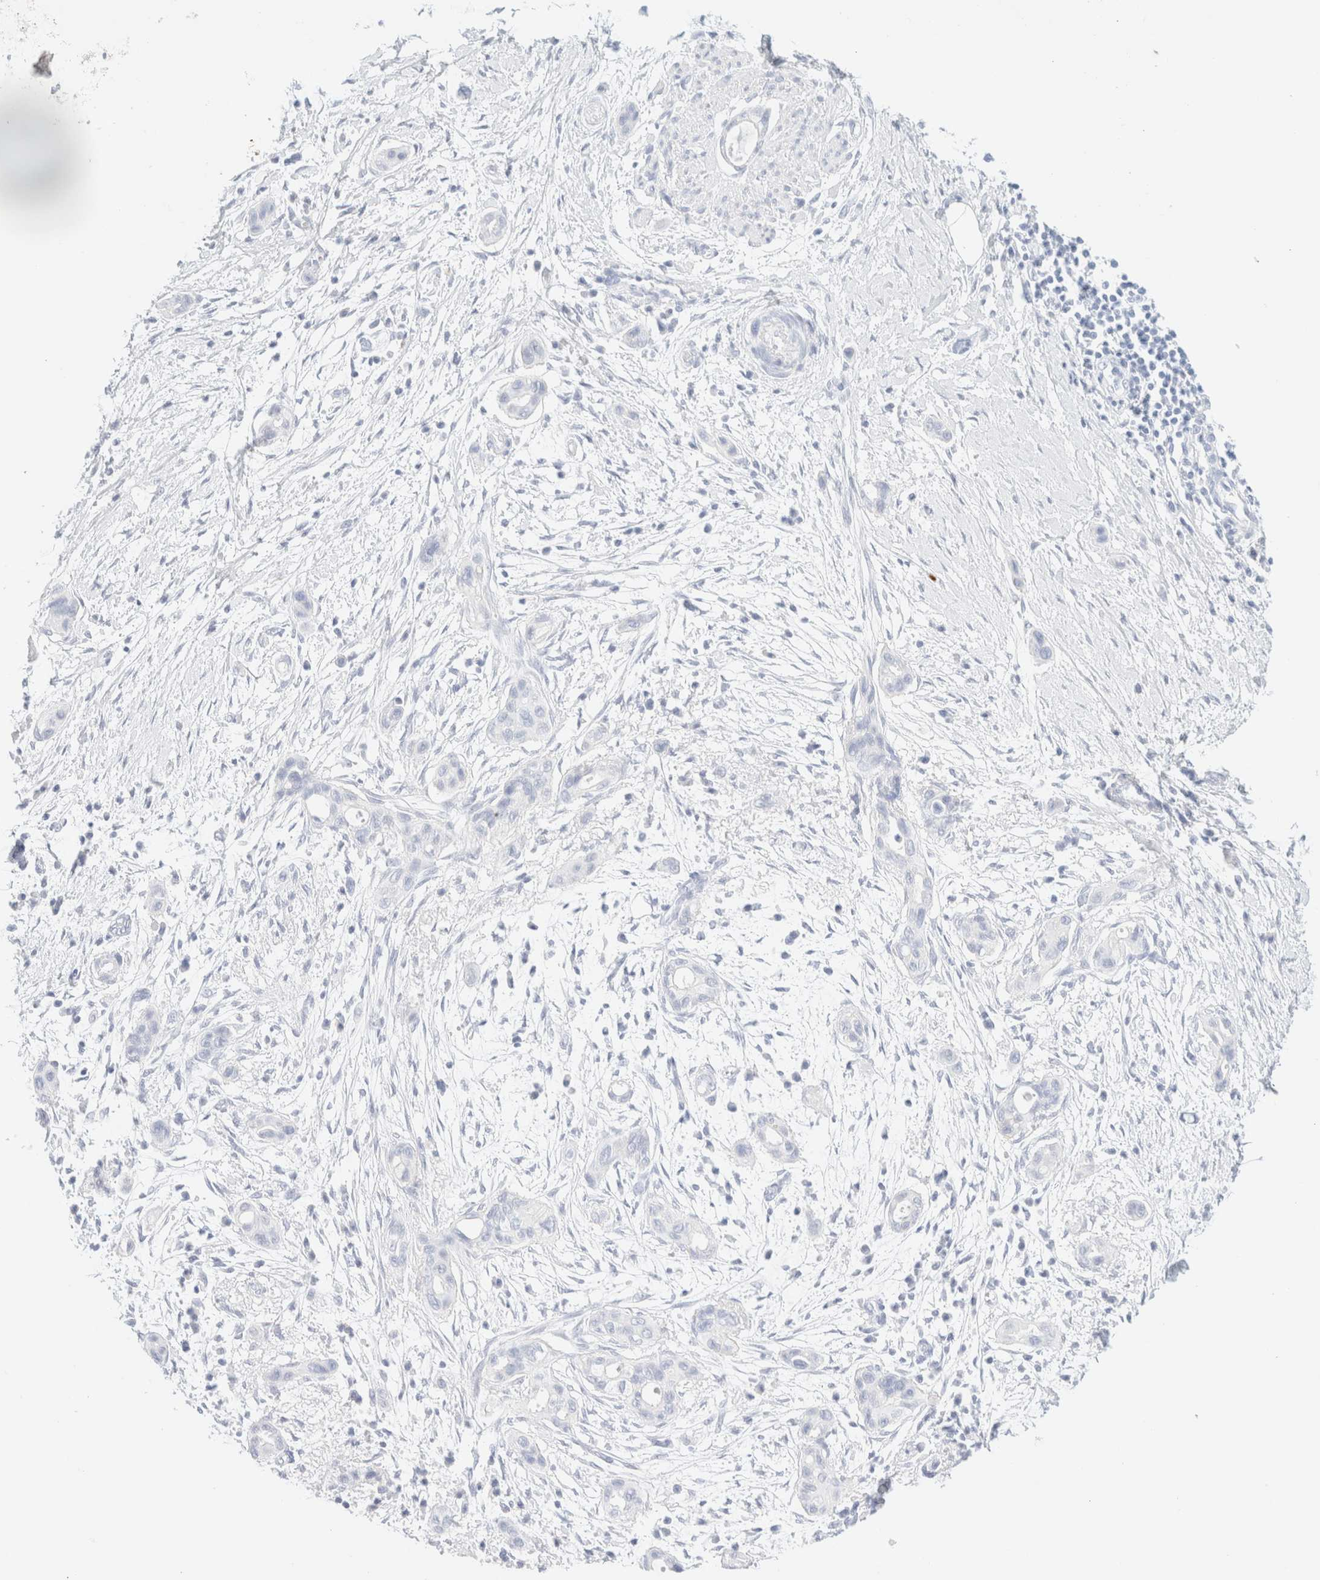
{"staining": {"intensity": "negative", "quantity": "none", "location": "none"}, "tissue": "pancreatic cancer", "cell_type": "Tumor cells", "image_type": "cancer", "snomed": [{"axis": "morphology", "description": "Adenocarcinoma, NOS"}, {"axis": "topography", "description": "Pancreas"}], "caption": "This image is of pancreatic adenocarcinoma stained with IHC to label a protein in brown with the nuclei are counter-stained blue. There is no expression in tumor cells. (IHC, brightfield microscopy, high magnification).", "gene": "KRT15", "patient": {"sex": "male", "age": 59}}